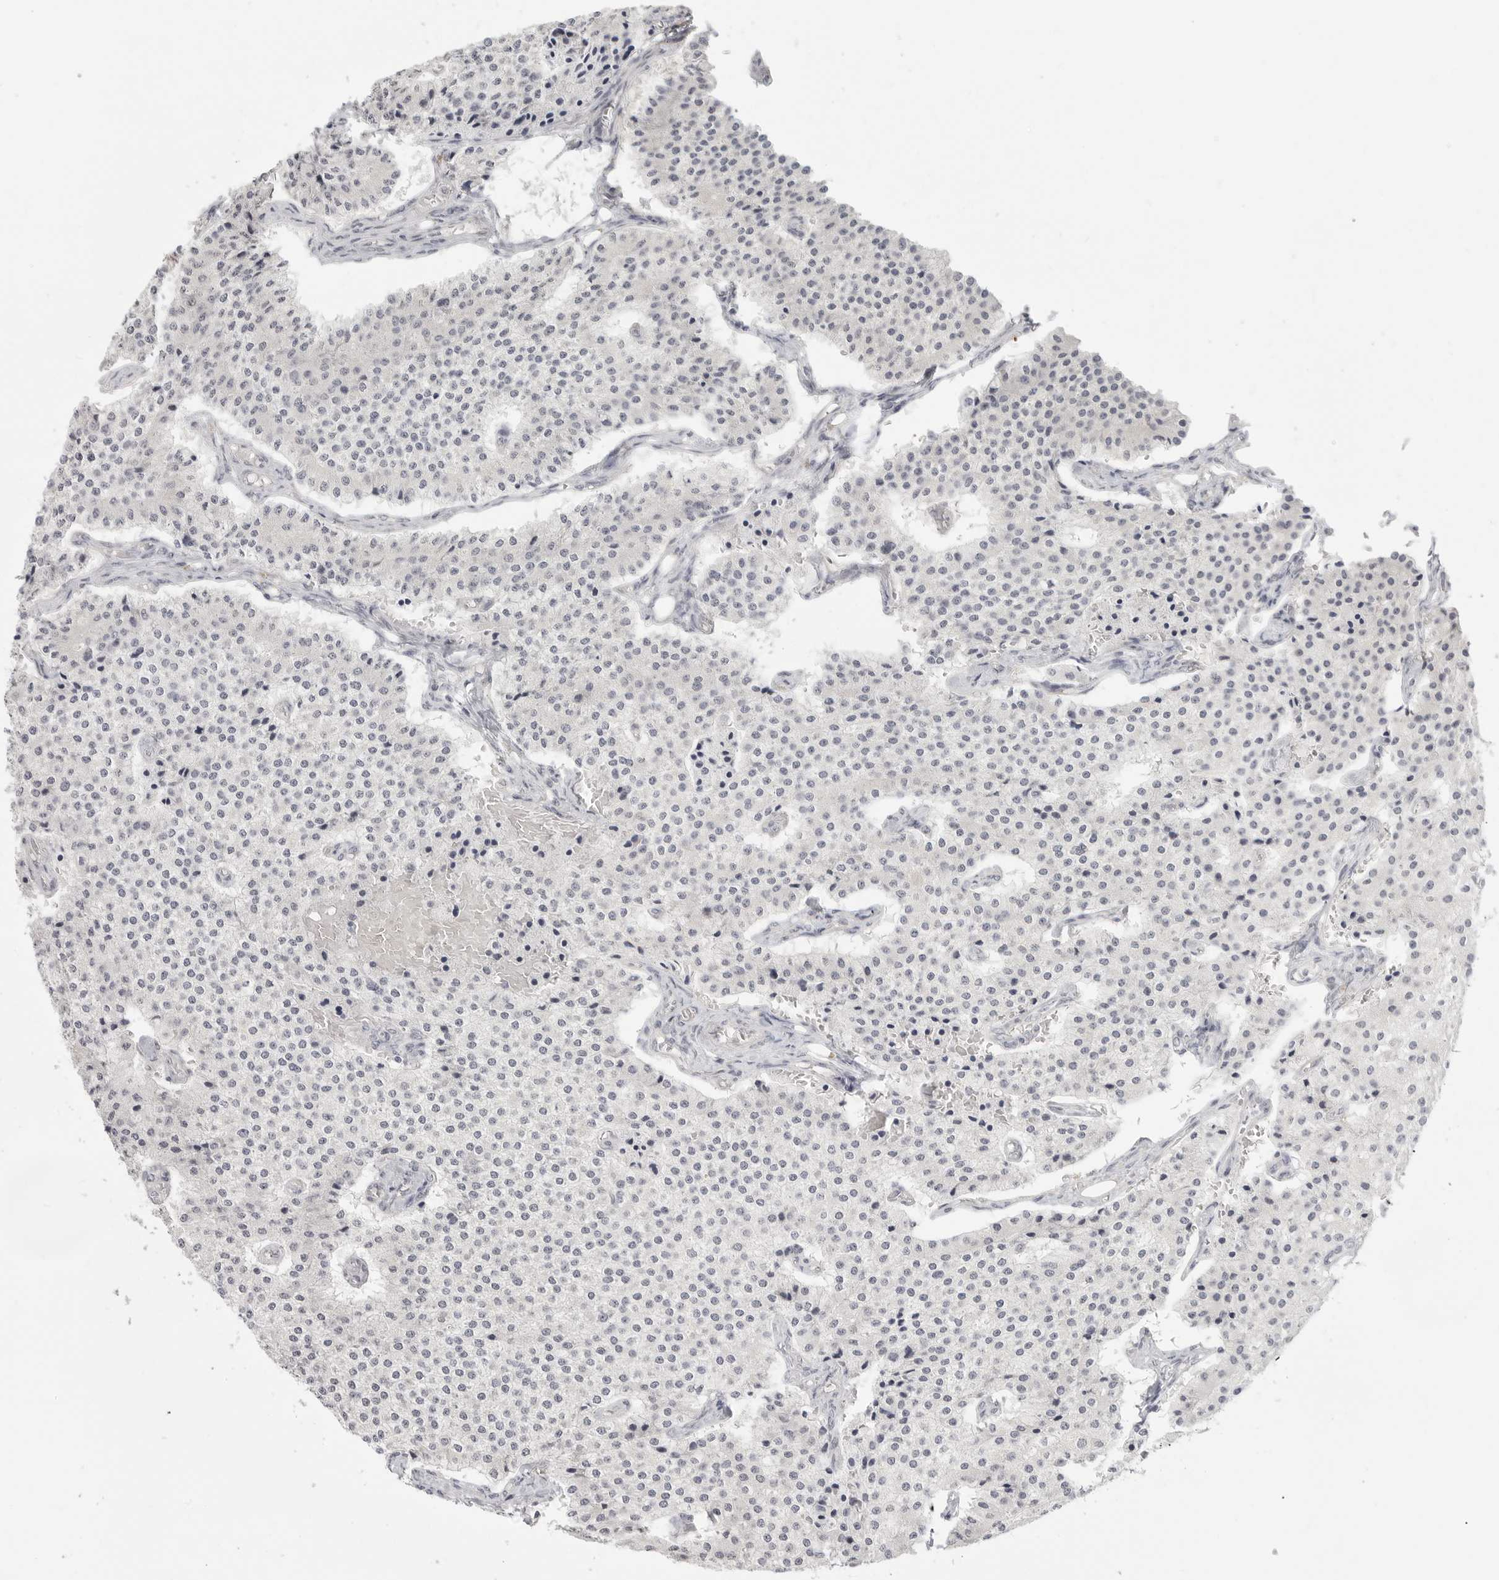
{"staining": {"intensity": "negative", "quantity": "none", "location": "none"}, "tissue": "carcinoid", "cell_type": "Tumor cells", "image_type": "cancer", "snomed": [{"axis": "morphology", "description": "Carcinoid, malignant, NOS"}, {"axis": "topography", "description": "Colon"}], "caption": "An immunohistochemistry photomicrograph of carcinoid (malignant) is shown. There is no staining in tumor cells of carcinoid (malignant).", "gene": "KLK11", "patient": {"sex": "female", "age": 52}}